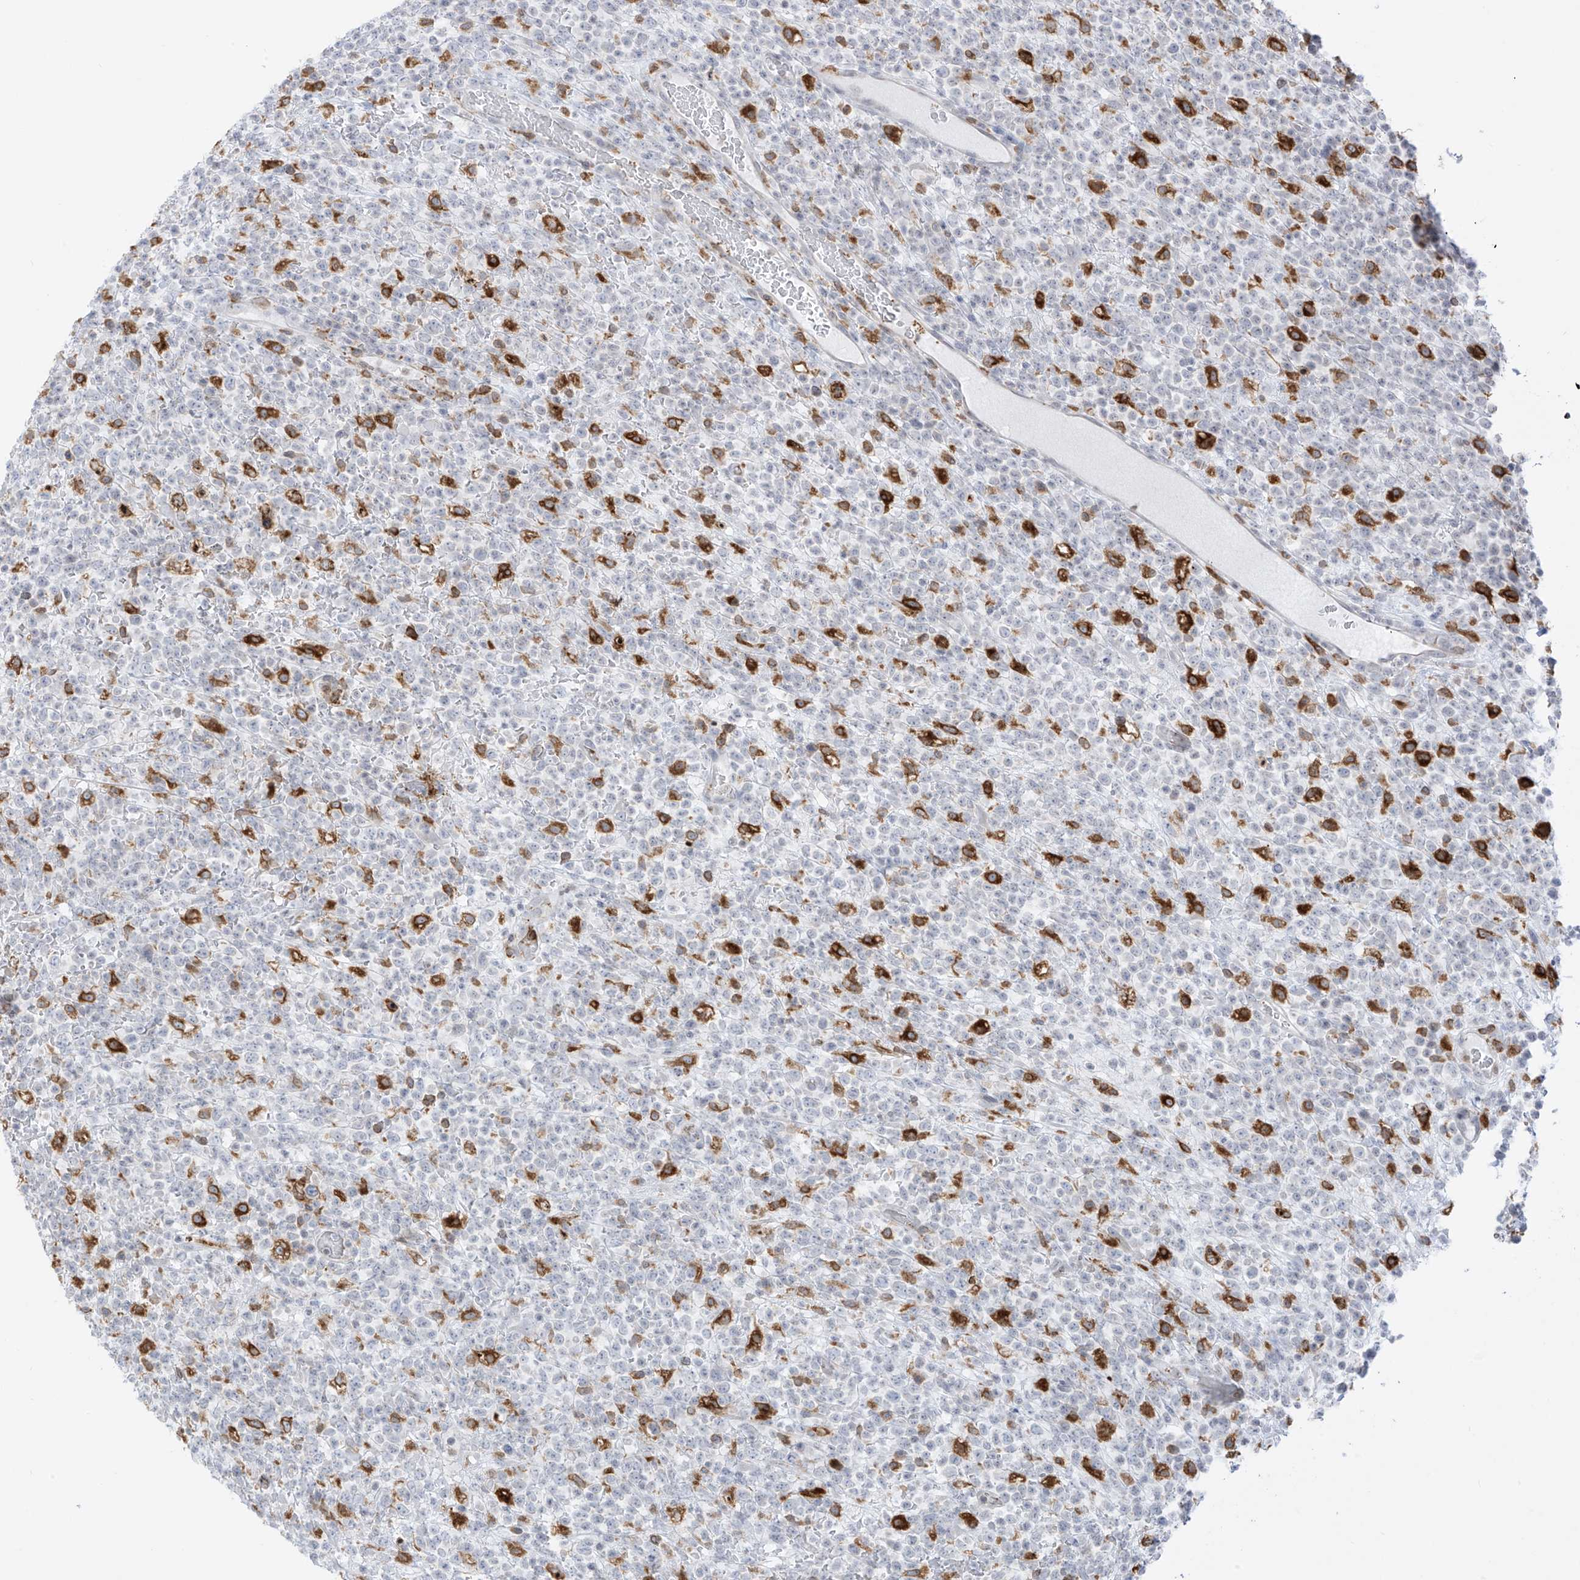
{"staining": {"intensity": "negative", "quantity": "none", "location": "none"}, "tissue": "lymphoma", "cell_type": "Tumor cells", "image_type": "cancer", "snomed": [{"axis": "morphology", "description": "Malignant lymphoma, non-Hodgkin's type, High grade"}, {"axis": "topography", "description": "Colon"}], "caption": "The micrograph displays no significant positivity in tumor cells of lymphoma.", "gene": "TBXAS1", "patient": {"sex": "female", "age": 53}}